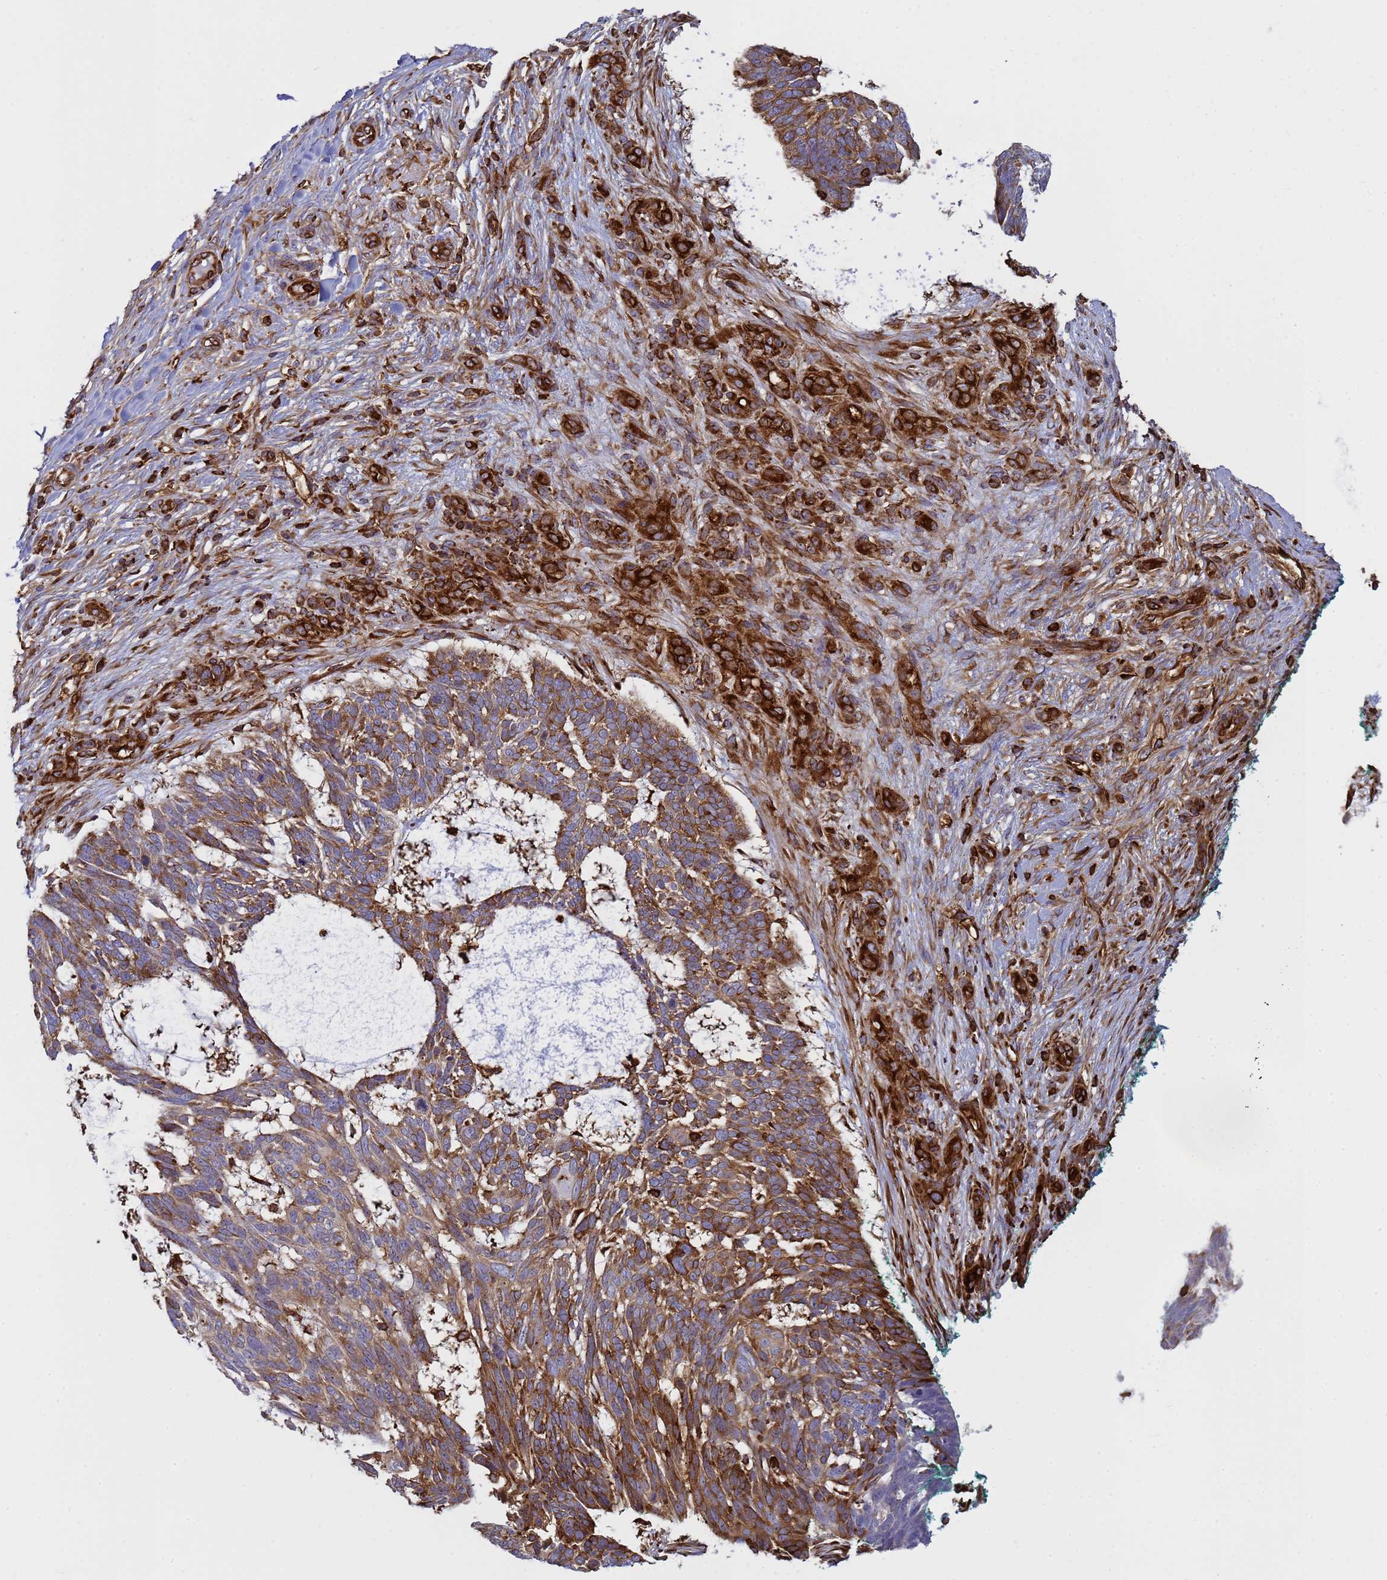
{"staining": {"intensity": "moderate", "quantity": "25%-75%", "location": "cytoplasmic/membranous"}, "tissue": "skin cancer", "cell_type": "Tumor cells", "image_type": "cancer", "snomed": [{"axis": "morphology", "description": "Basal cell carcinoma"}, {"axis": "topography", "description": "Skin"}], "caption": "The image reveals staining of skin cancer (basal cell carcinoma), revealing moderate cytoplasmic/membranous protein staining (brown color) within tumor cells.", "gene": "ZBTB8OS", "patient": {"sex": "male", "age": 88}}